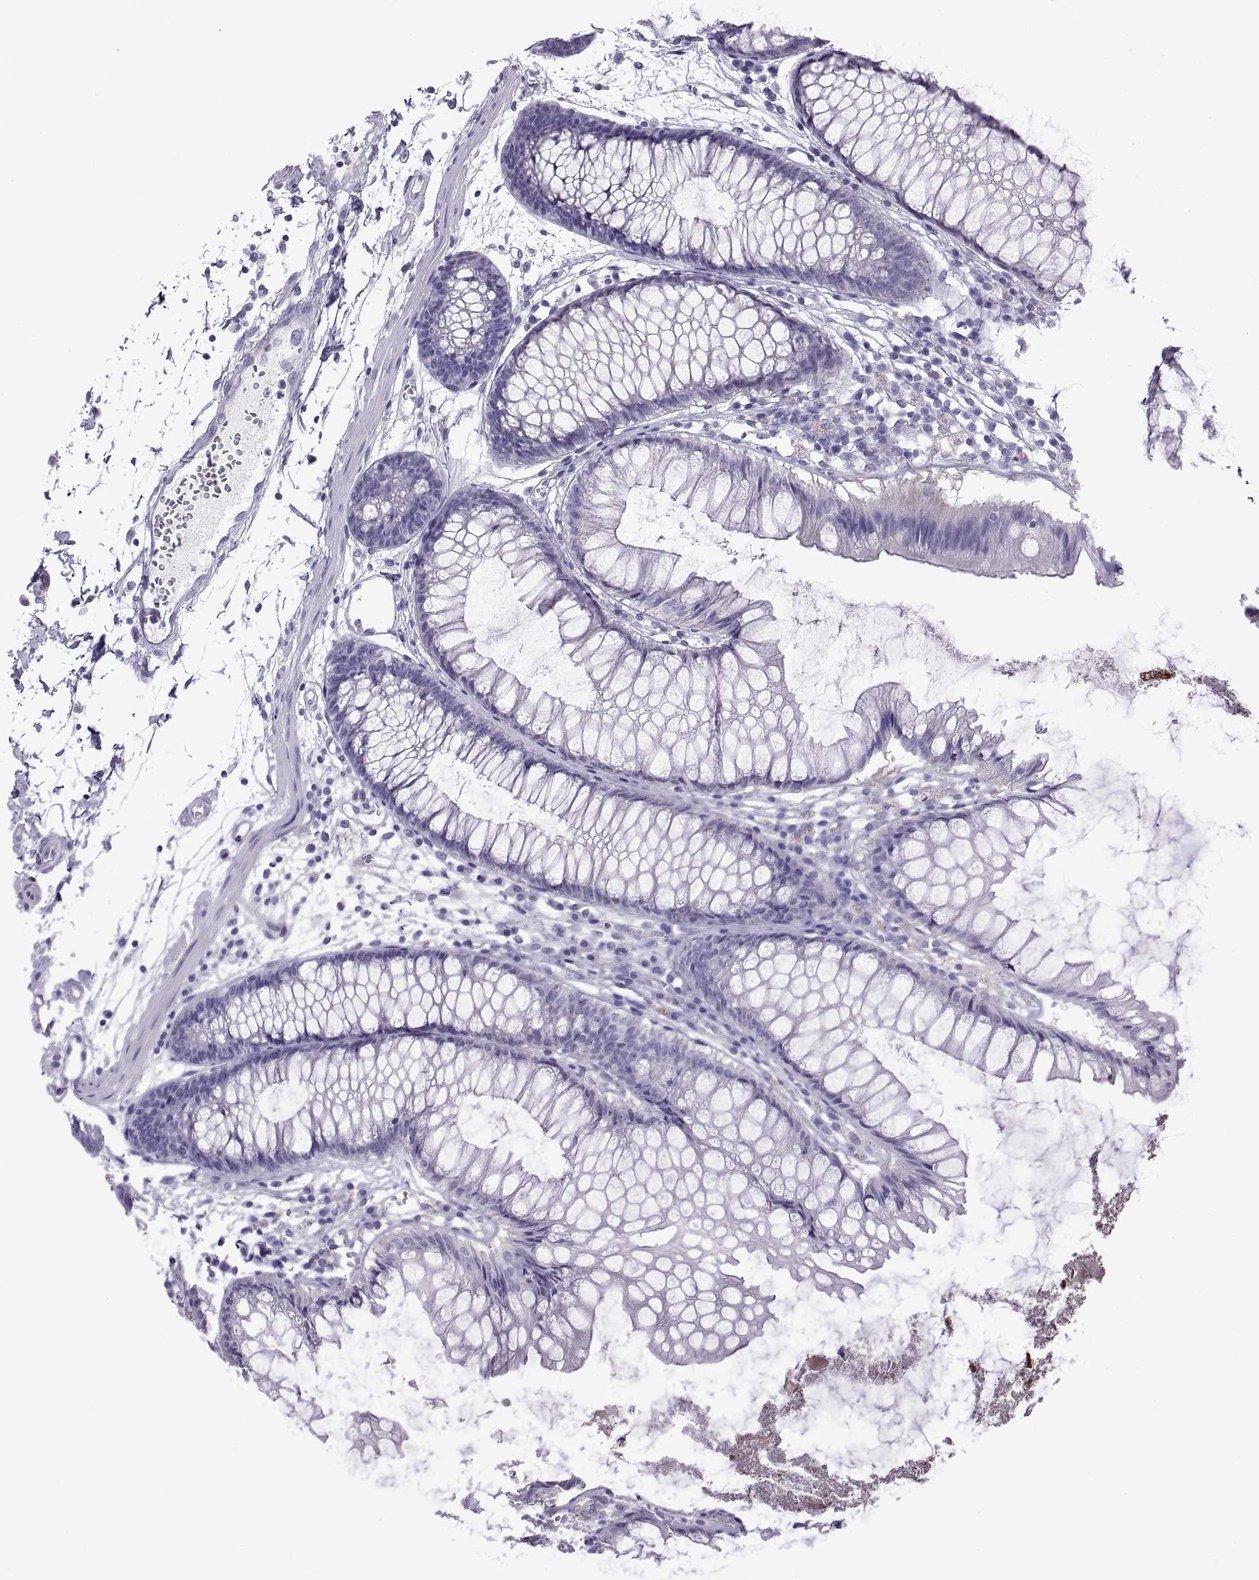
{"staining": {"intensity": "negative", "quantity": "none", "location": "none"}, "tissue": "colon", "cell_type": "Endothelial cells", "image_type": "normal", "snomed": [{"axis": "morphology", "description": "Normal tissue, NOS"}, {"axis": "morphology", "description": "Adenocarcinoma, NOS"}, {"axis": "topography", "description": "Colon"}], "caption": "IHC of benign human colon displays no positivity in endothelial cells.", "gene": "SPDYE10", "patient": {"sex": "male", "age": 65}}